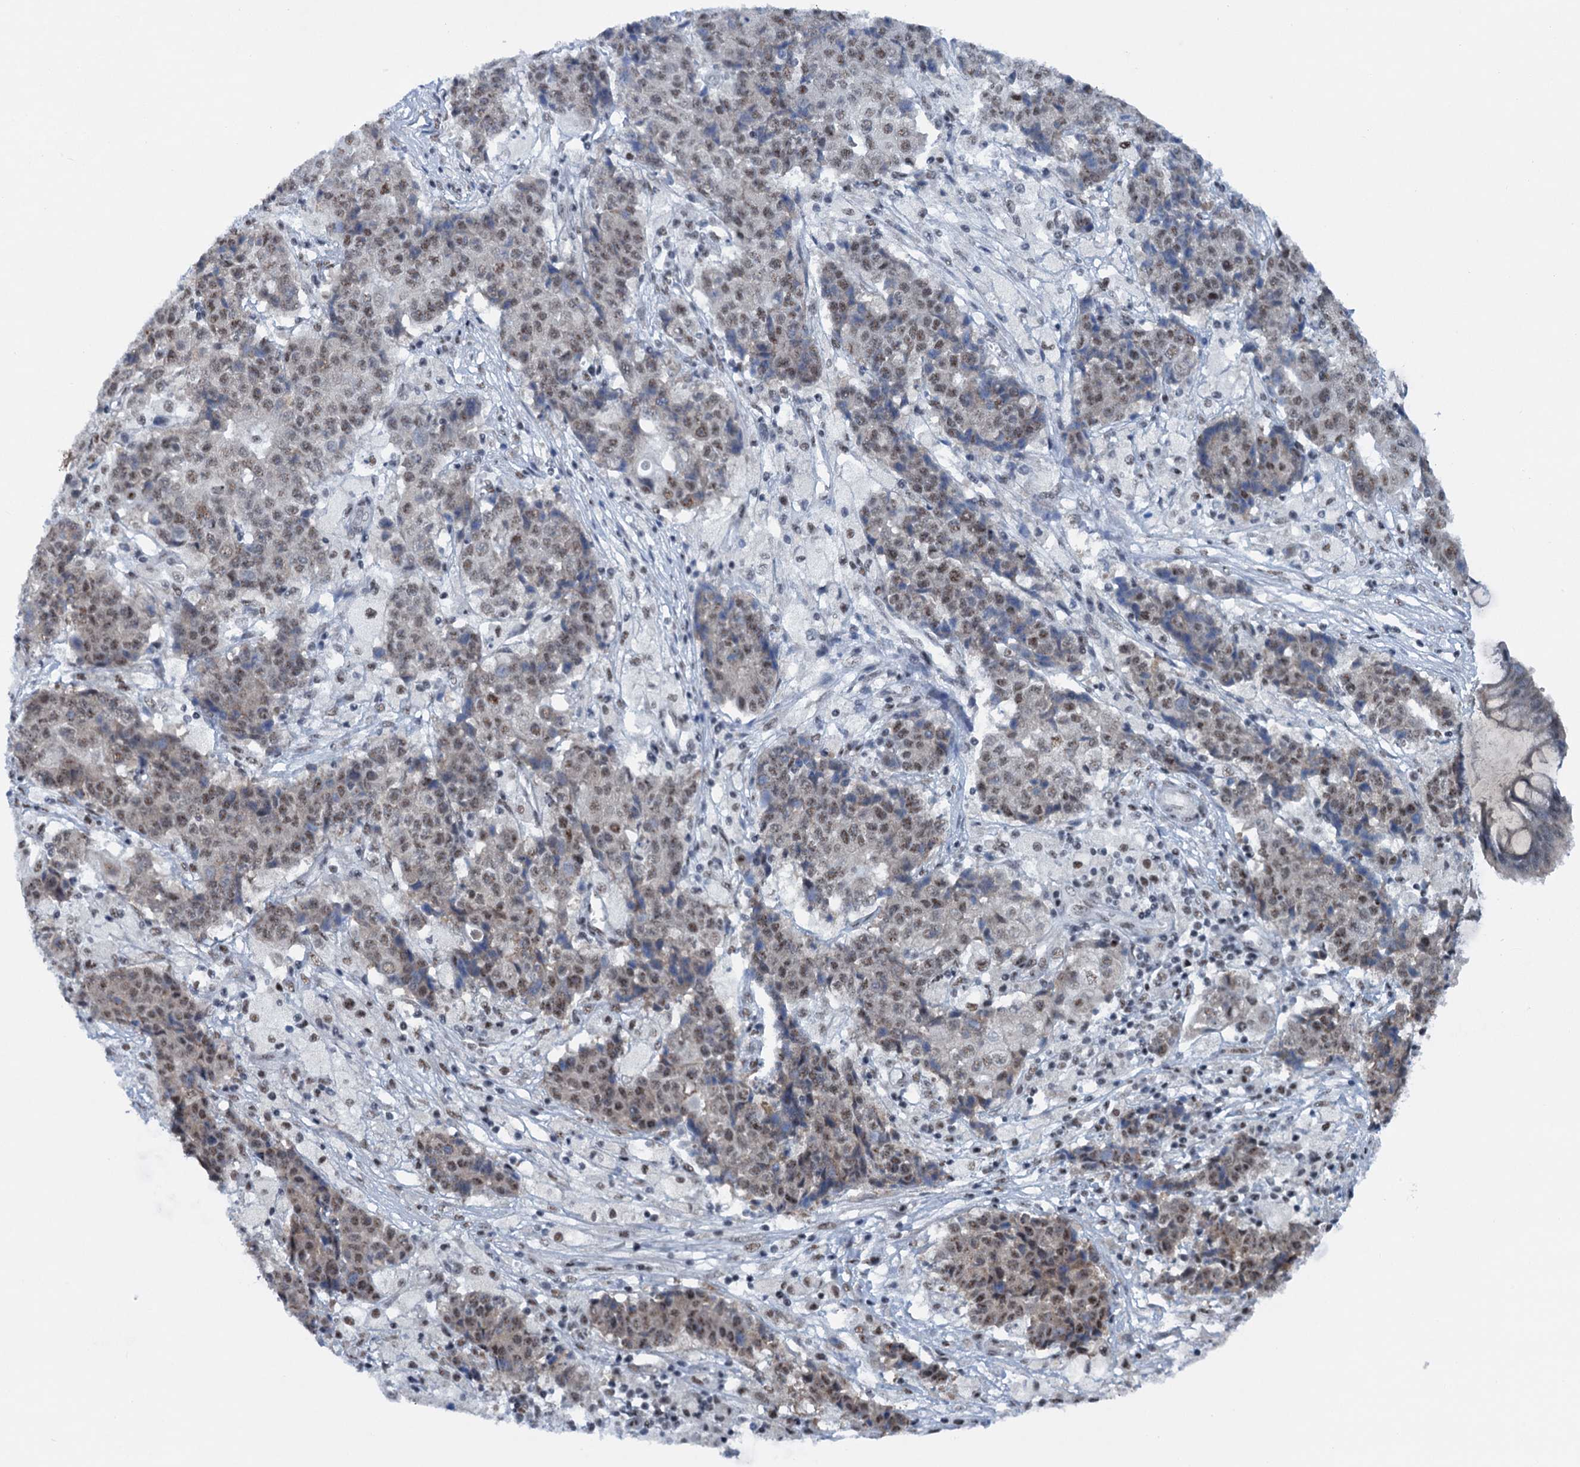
{"staining": {"intensity": "moderate", "quantity": ">75%", "location": "nuclear"}, "tissue": "ovarian cancer", "cell_type": "Tumor cells", "image_type": "cancer", "snomed": [{"axis": "morphology", "description": "Carcinoma, endometroid"}, {"axis": "topography", "description": "Ovary"}], "caption": "This is an image of IHC staining of ovarian endometroid carcinoma, which shows moderate positivity in the nuclear of tumor cells.", "gene": "SREK1", "patient": {"sex": "female", "age": 42}}